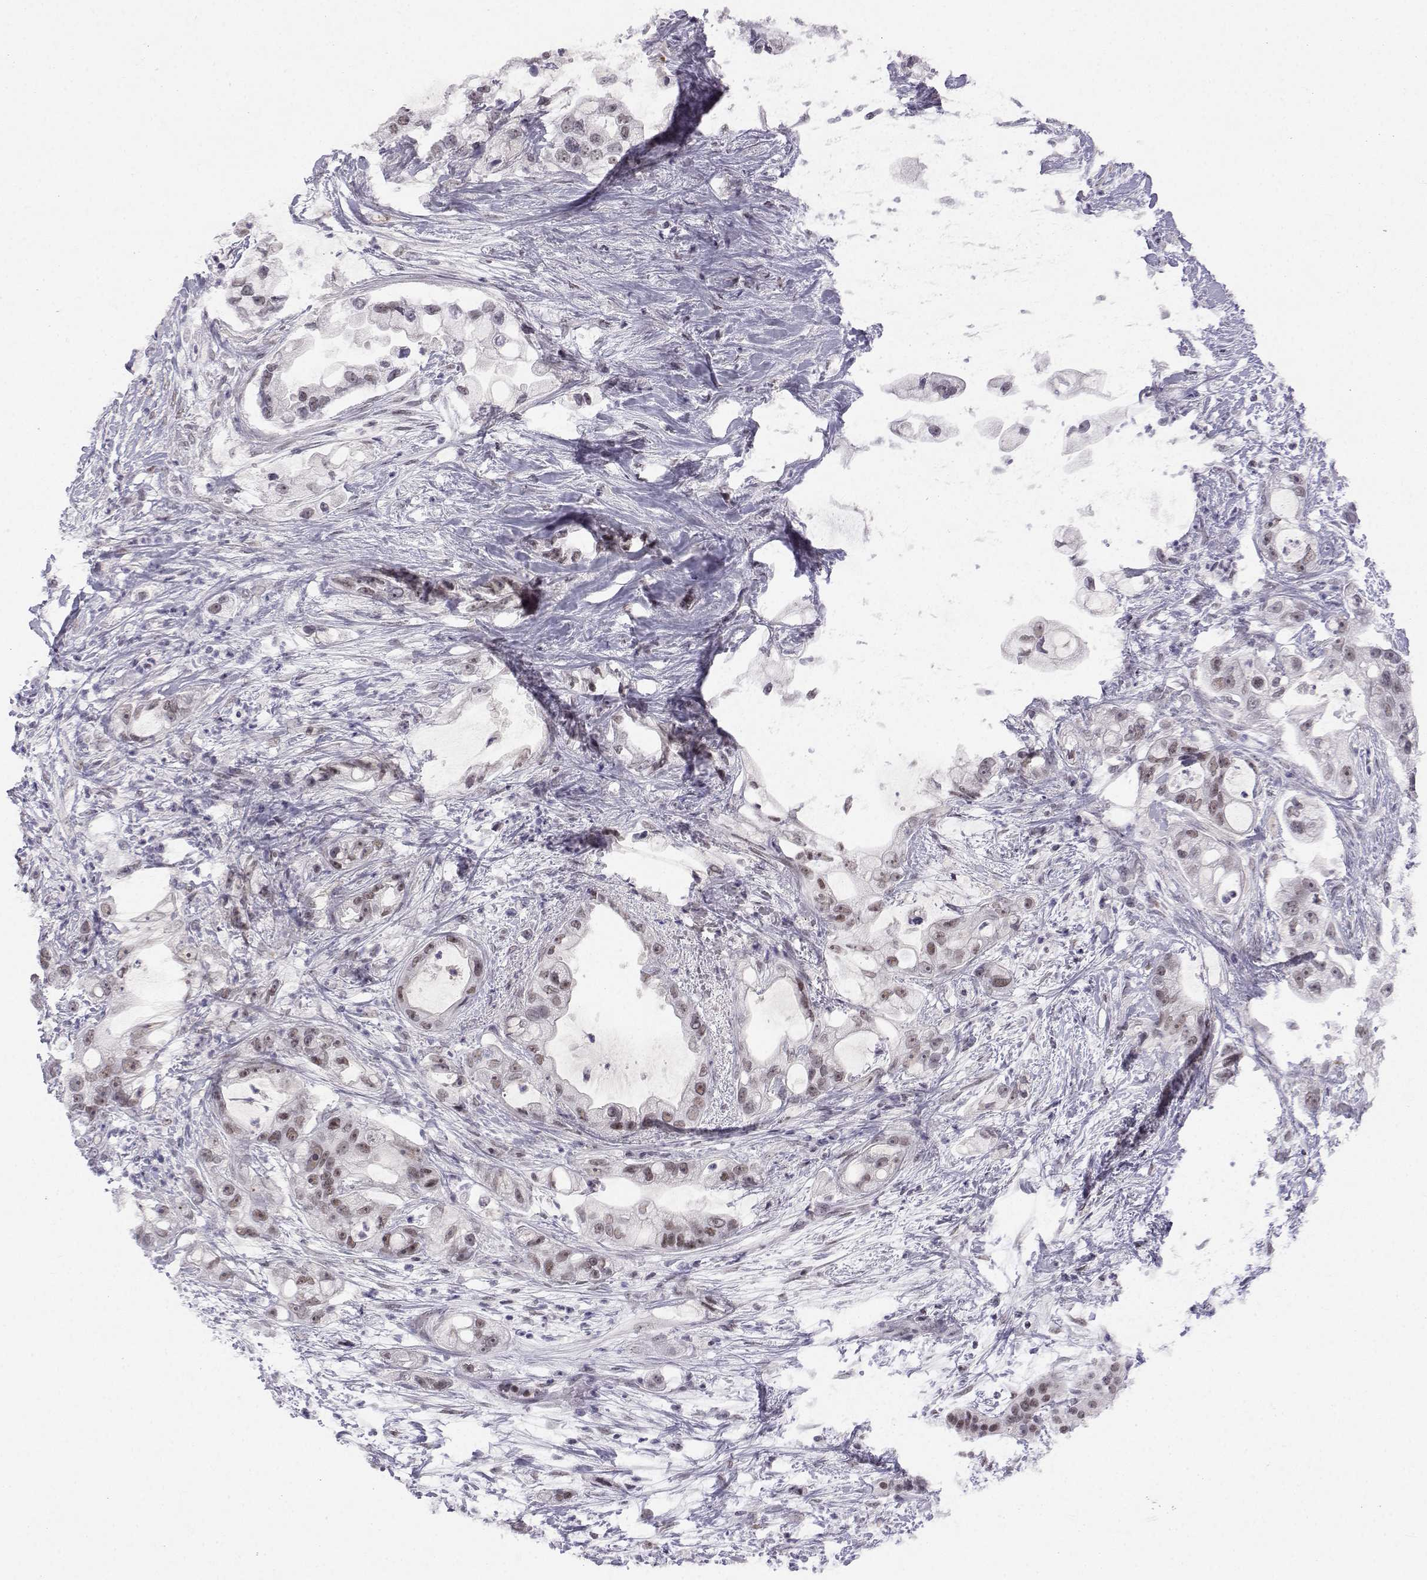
{"staining": {"intensity": "weak", "quantity": "25%-75%", "location": "nuclear"}, "tissue": "pancreatic cancer", "cell_type": "Tumor cells", "image_type": "cancer", "snomed": [{"axis": "morphology", "description": "Adenocarcinoma, NOS"}, {"axis": "topography", "description": "Pancreas"}], "caption": "IHC photomicrograph of neoplastic tissue: human pancreatic cancer (adenocarcinoma) stained using immunohistochemistry displays low levels of weak protein expression localized specifically in the nuclear of tumor cells, appearing as a nuclear brown color.", "gene": "MED26", "patient": {"sex": "female", "age": 69}}